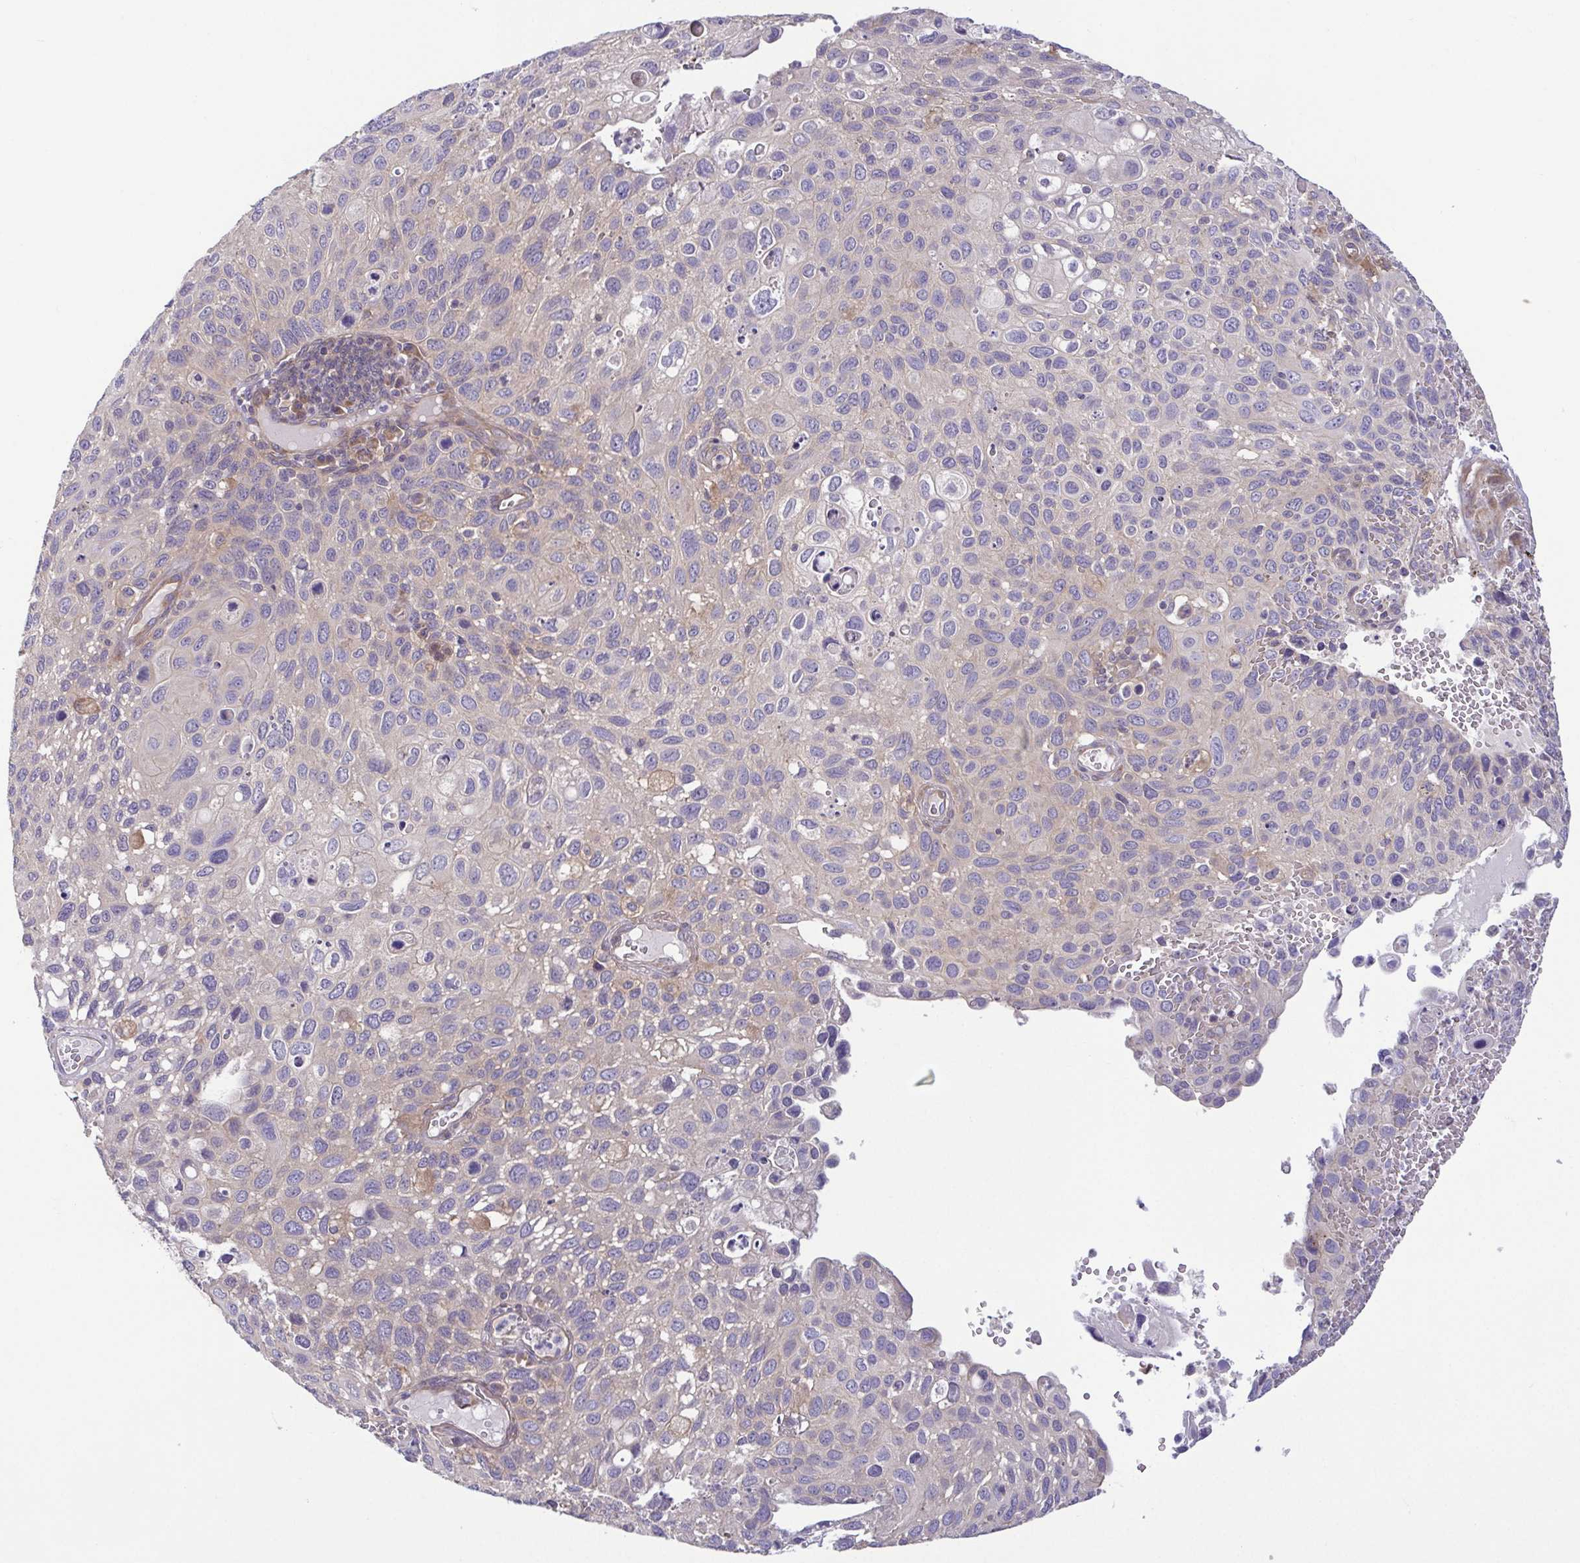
{"staining": {"intensity": "weak", "quantity": "<25%", "location": "cytoplasmic/membranous"}, "tissue": "cervical cancer", "cell_type": "Tumor cells", "image_type": "cancer", "snomed": [{"axis": "morphology", "description": "Squamous cell carcinoma, NOS"}, {"axis": "topography", "description": "Cervix"}], "caption": "Protein analysis of squamous cell carcinoma (cervical) shows no significant staining in tumor cells. Brightfield microscopy of immunohistochemistry stained with DAB (3,3'-diaminobenzidine) (brown) and hematoxylin (blue), captured at high magnification.", "gene": "LMF2", "patient": {"sex": "female", "age": 70}}